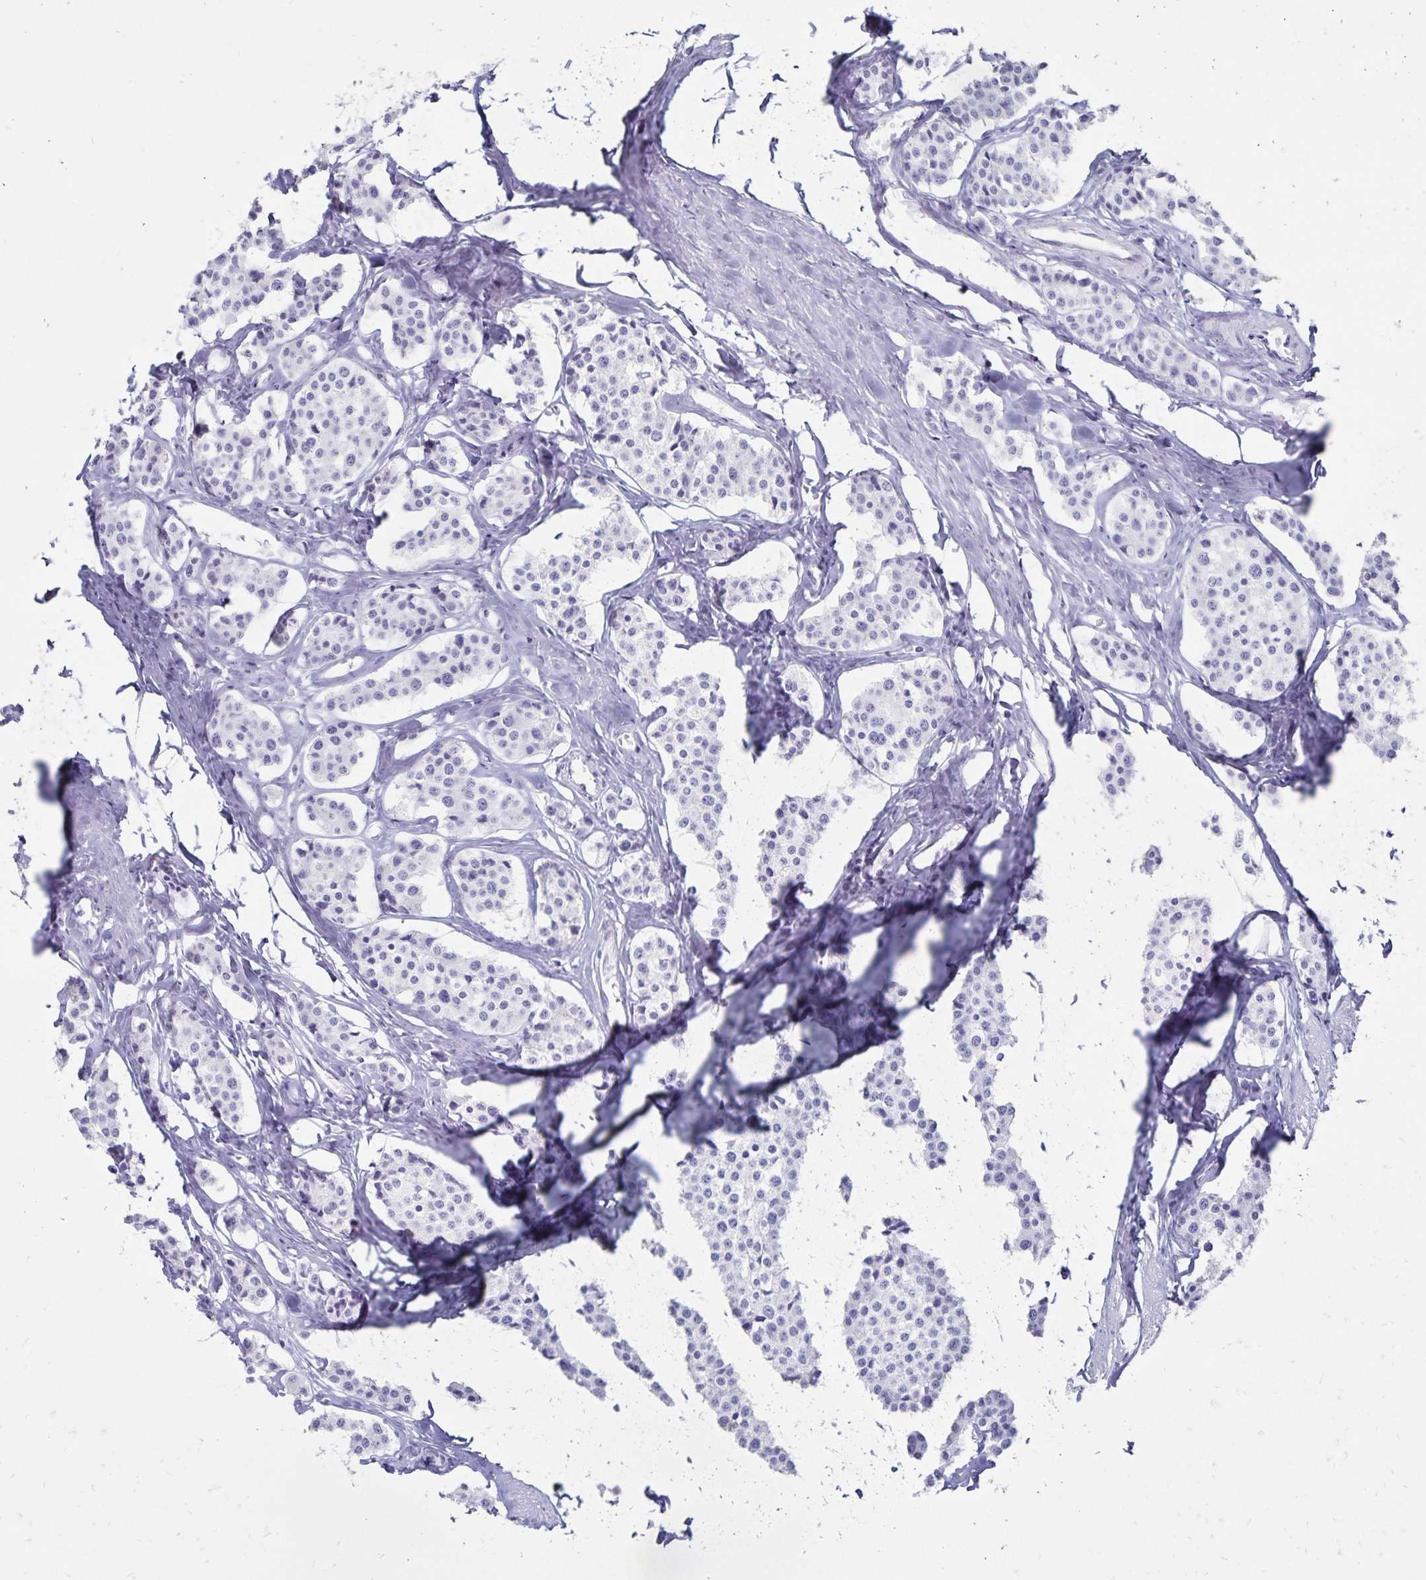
{"staining": {"intensity": "negative", "quantity": "none", "location": "none"}, "tissue": "carcinoid", "cell_type": "Tumor cells", "image_type": "cancer", "snomed": [{"axis": "morphology", "description": "Carcinoid, malignant, NOS"}, {"axis": "topography", "description": "Small intestine"}], "caption": "An immunohistochemistry photomicrograph of carcinoid (malignant) is shown. There is no staining in tumor cells of carcinoid (malignant).", "gene": "GIP", "patient": {"sex": "male", "age": 60}}